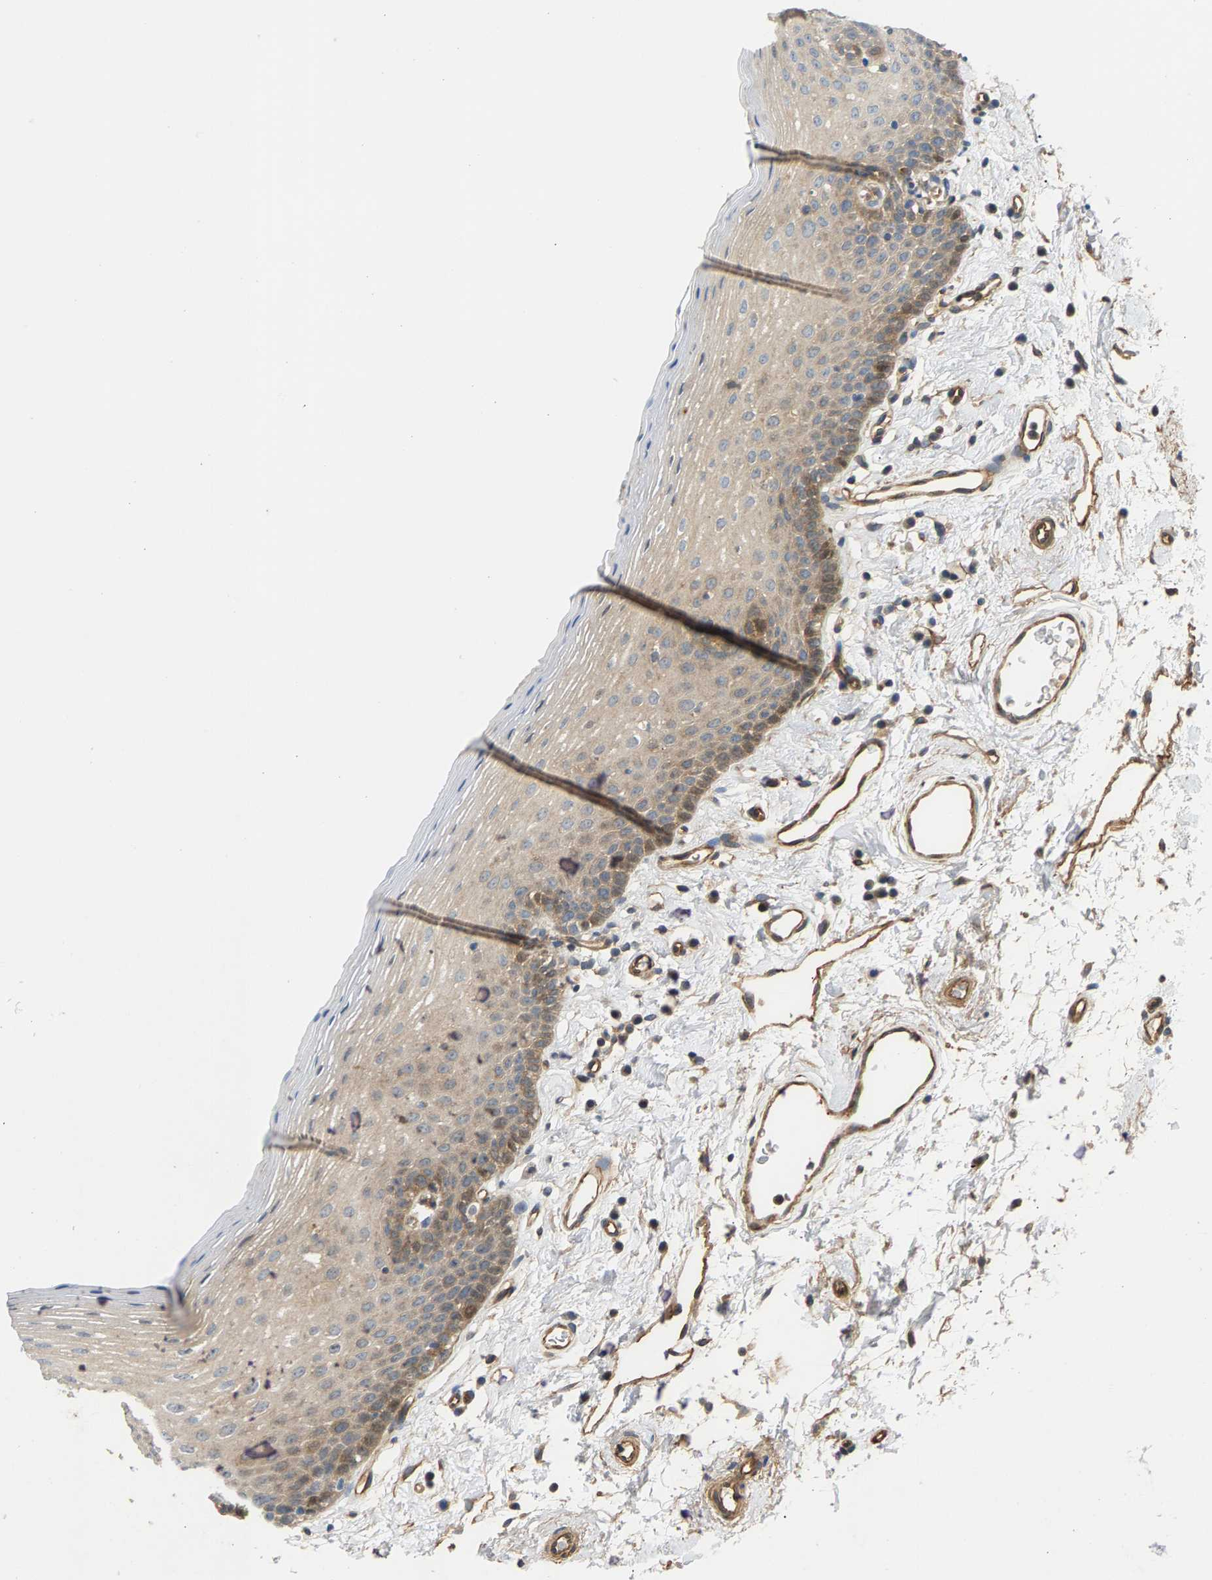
{"staining": {"intensity": "moderate", "quantity": "<25%", "location": "cytoplasmic/membranous"}, "tissue": "oral mucosa", "cell_type": "Squamous epithelial cells", "image_type": "normal", "snomed": [{"axis": "morphology", "description": "Normal tissue, NOS"}, {"axis": "topography", "description": "Oral tissue"}], "caption": "Oral mucosa stained with DAB immunohistochemistry (IHC) reveals low levels of moderate cytoplasmic/membranous expression in approximately <25% of squamous epithelial cells. The staining was performed using DAB, with brown indicating positive protein expression. Nuclei are stained blue with hematoxylin.", "gene": "KRTAP27", "patient": {"sex": "male", "age": 66}}